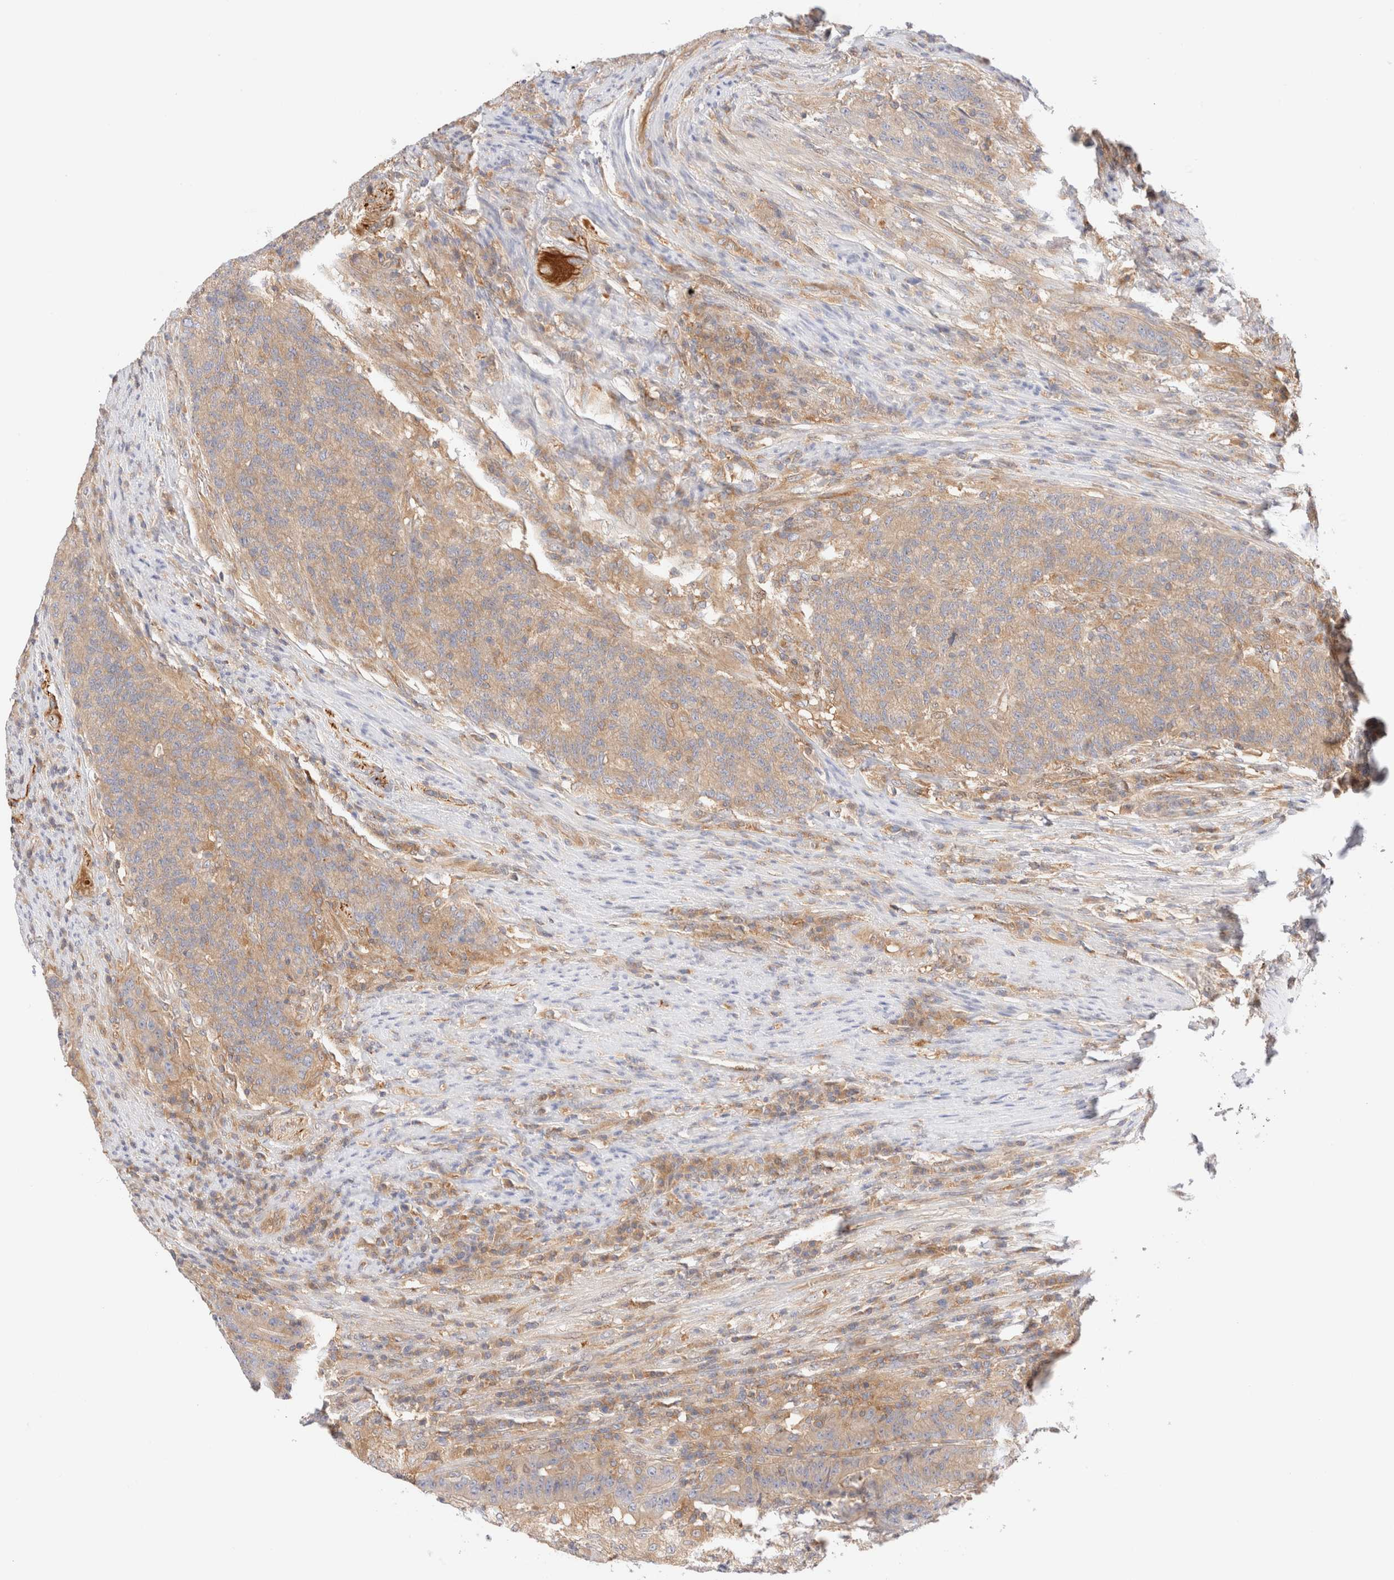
{"staining": {"intensity": "weak", "quantity": ">75%", "location": "cytoplasmic/membranous"}, "tissue": "colorectal cancer", "cell_type": "Tumor cells", "image_type": "cancer", "snomed": [{"axis": "morphology", "description": "Normal tissue, NOS"}, {"axis": "morphology", "description": "Adenocarcinoma, NOS"}, {"axis": "topography", "description": "Colon"}], "caption": "Human colorectal cancer stained with a brown dye demonstrates weak cytoplasmic/membranous positive staining in about >75% of tumor cells.", "gene": "RABEP1", "patient": {"sex": "female", "age": 75}}